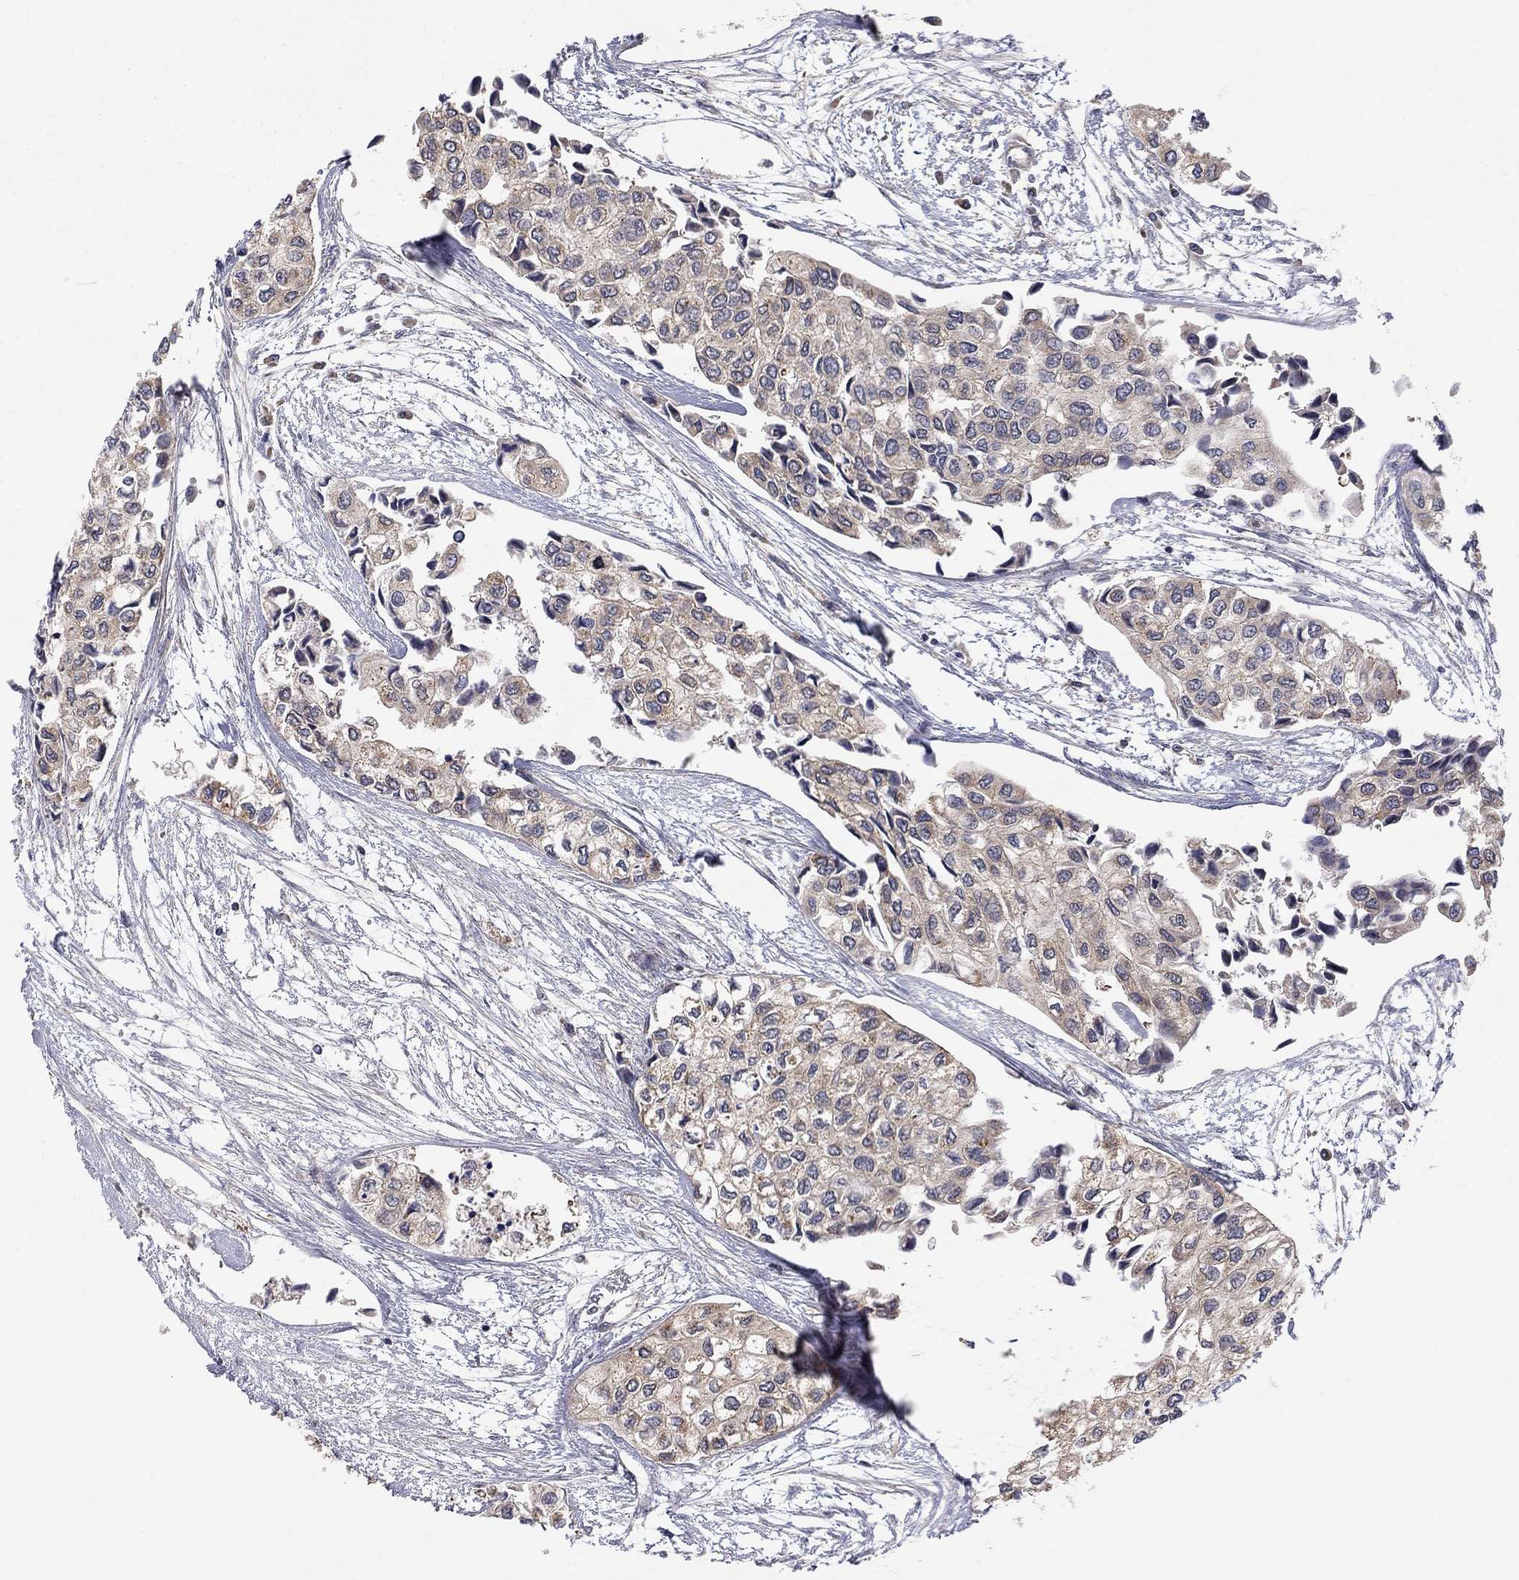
{"staining": {"intensity": "weak", "quantity": "25%-75%", "location": "cytoplasmic/membranous"}, "tissue": "urothelial cancer", "cell_type": "Tumor cells", "image_type": "cancer", "snomed": [{"axis": "morphology", "description": "Urothelial carcinoma, High grade"}, {"axis": "topography", "description": "Urinary bladder"}], "caption": "Immunohistochemical staining of human high-grade urothelial carcinoma shows low levels of weak cytoplasmic/membranous protein expression in approximately 25%-75% of tumor cells.", "gene": "TDP1", "patient": {"sex": "male", "age": 73}}